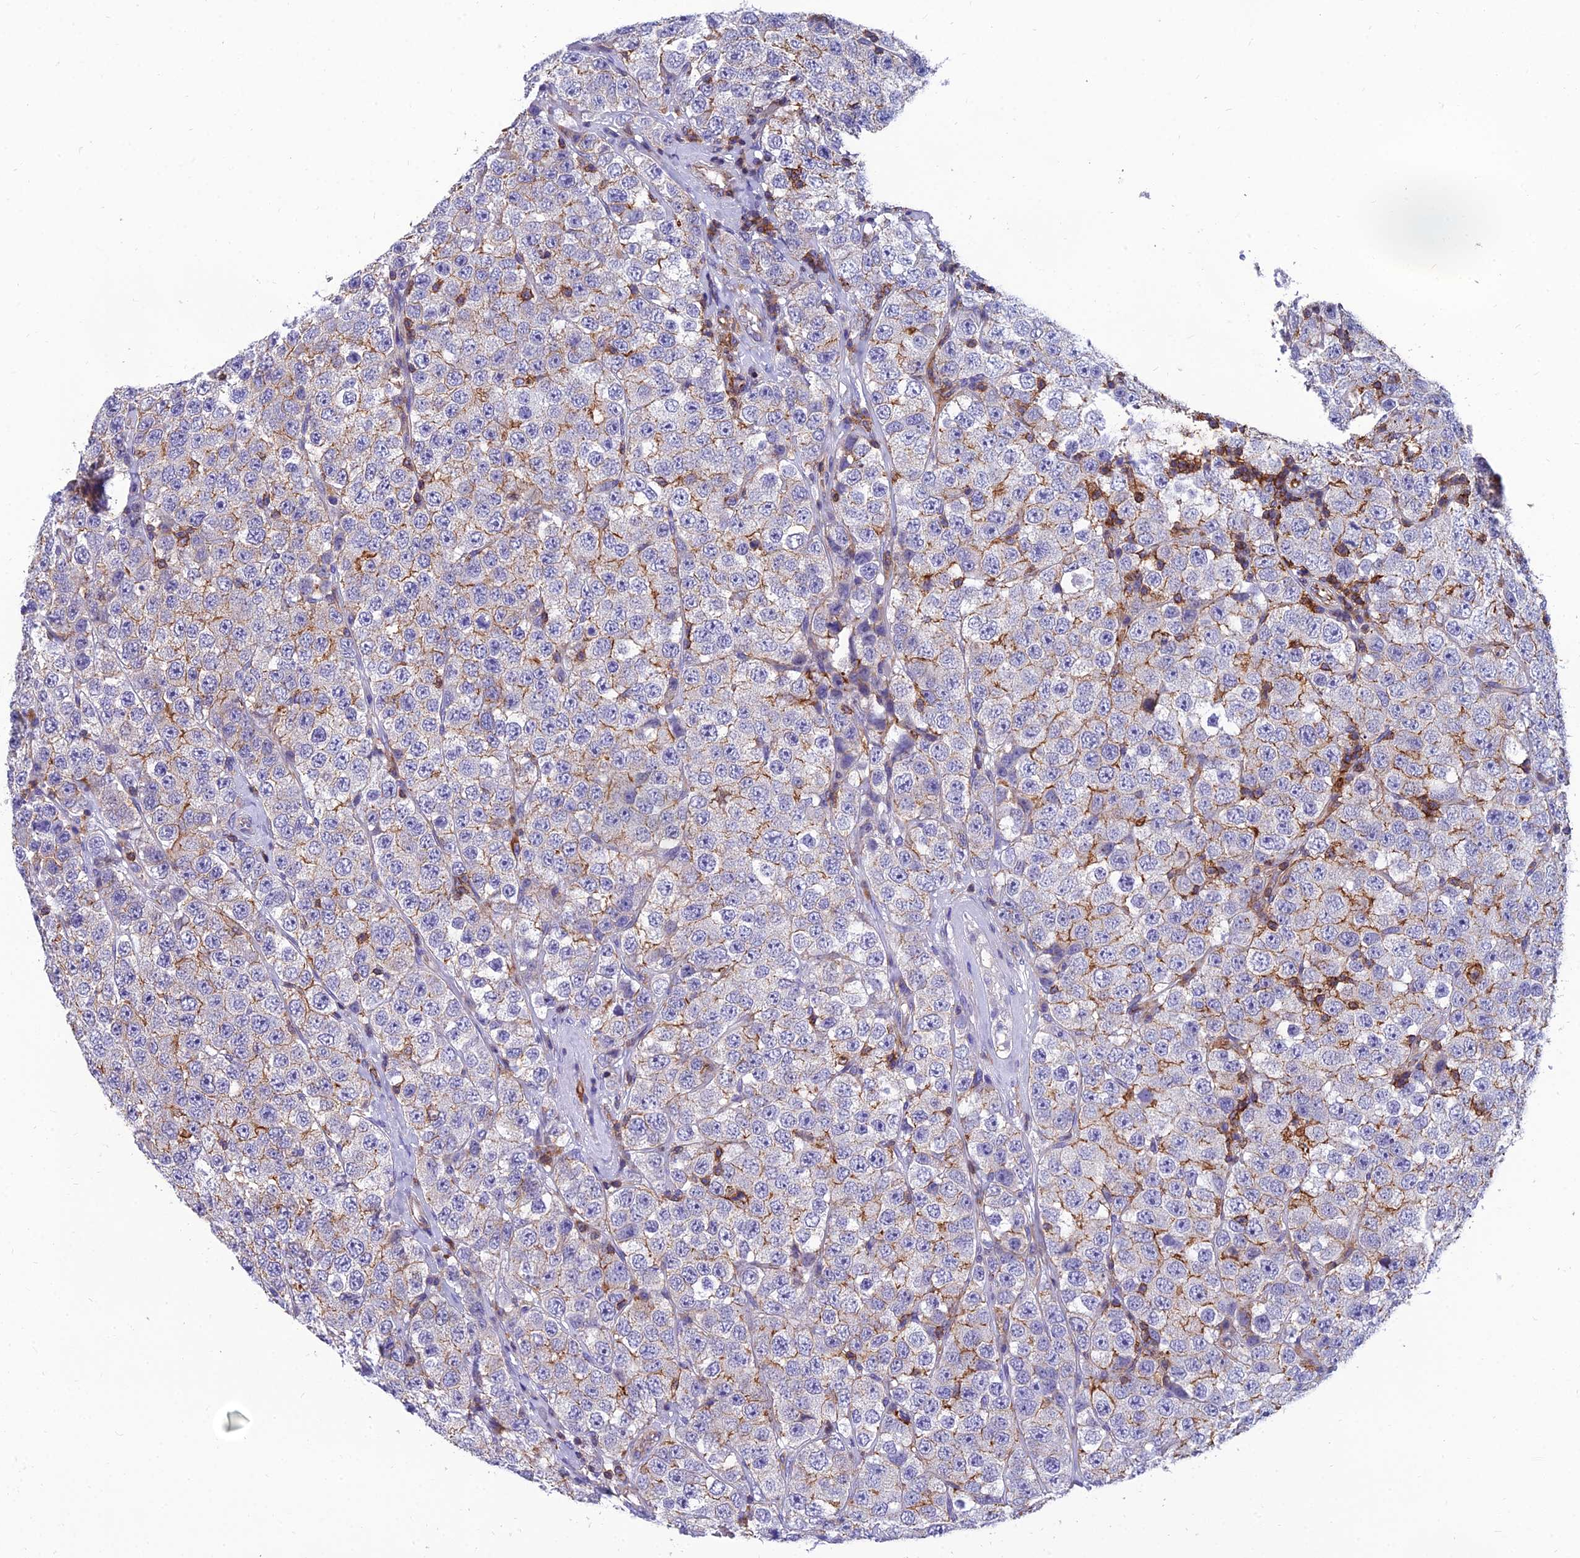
{"staining": {"intensity": "moderate", "quantity": "<25%", "location": "cytoplasmic/membranous"}, "tissue": "testis cancer", "cell_type": "Tumor cells", "image_type": "cancer", "snomed": [{"axis": "morphology", "description": "Seminoma, NOS"}, {"axis": "topography", "description": "Testis"}], "caption": "IHC photomicrograph of human testis cancer (seminoma) stained for a protein (brown), which exhibits low levels of moderate cytoplasmic/membranous positivity in about <25% of tumor cells.", "gene": "PPP1R18", "patient": {"sex": "male", "age": 28}}